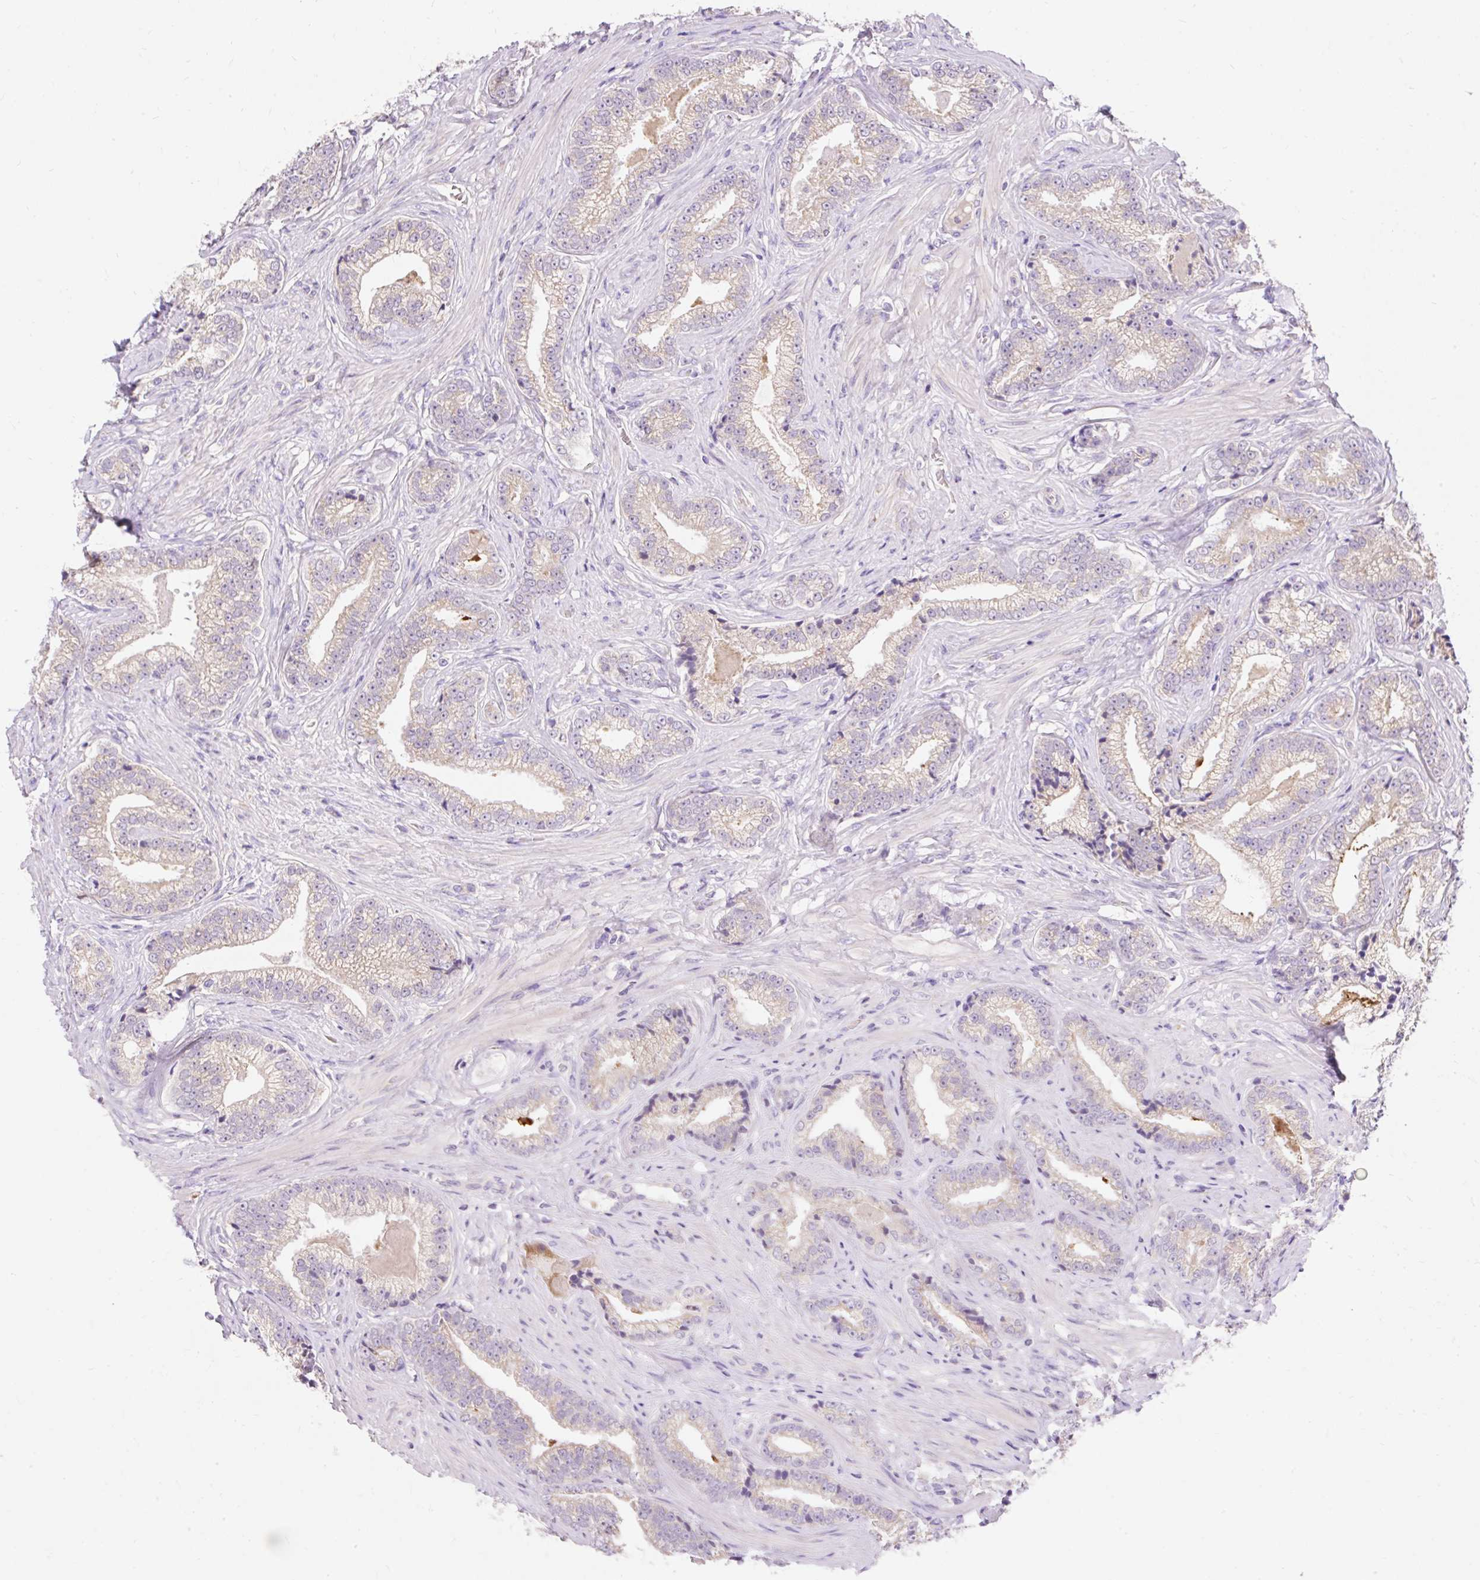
{"staining": {"intensity": "weak", "quantity": "25%-75%", "location": "cytoplasmic/membranous"}, "tissue": "prostate cancer", "cell_type": "Tumor cells", "image_type": "cancer", "snomed": [{"axis": "morphology", "description": "Adenocarcinoma, Low grade"}, {"axis": "topography", "description": "Prostate"}], "caption": "Protein positivity by immunohistochemistry (IHC) displays weak cytoplasmic/membranous expression in about 25%-75% of tumor cells in prostate cancer. (Brightfield microscopy of DAB IHC at high magnification).", "gene": "PMAIP1", "patient": {"sex": "male", "age": 61}}